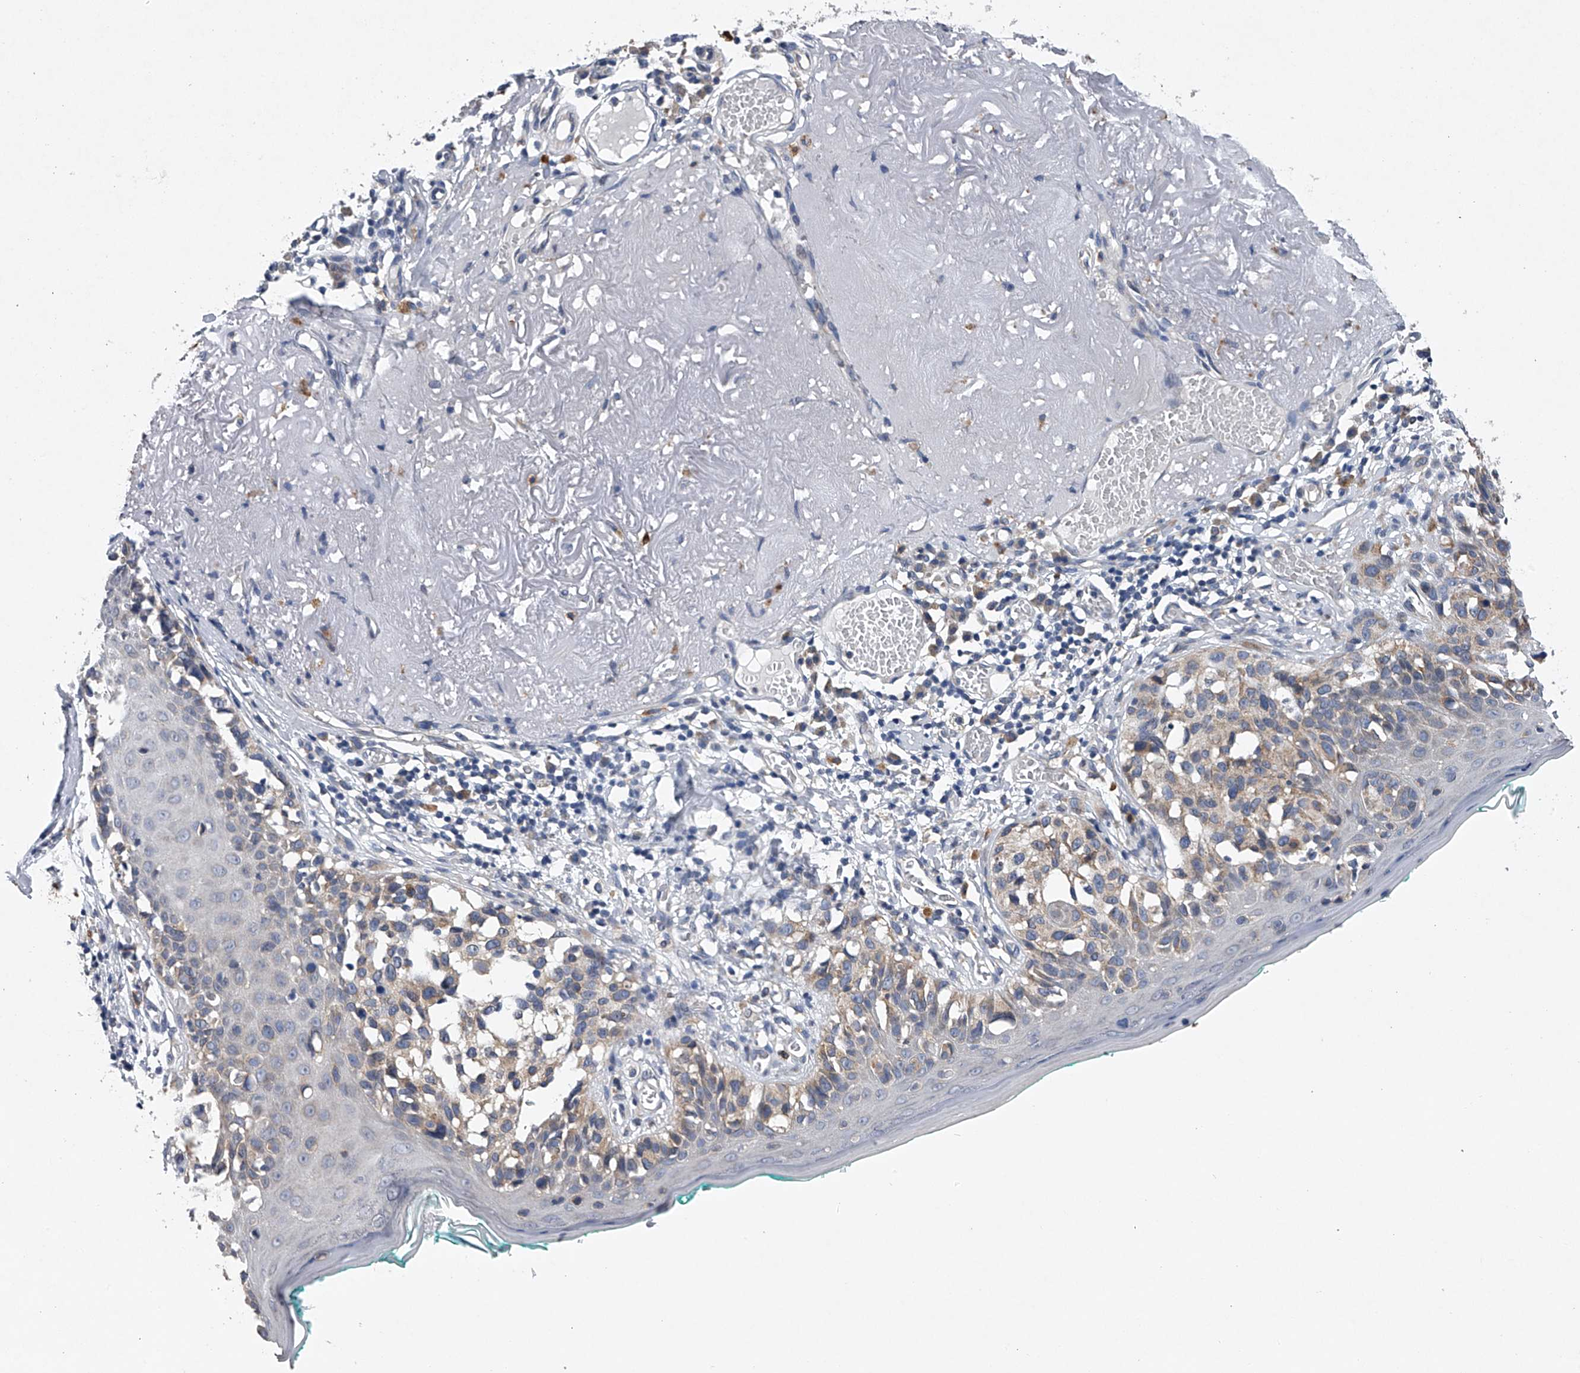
{"staining": {"intensity": "moderate", "quantity": "25%-75%", "location": "cytoplasmic/membranous"}, "tissue": "melanoma", "cell_type": "Tumor cells", "image_type": "cancer", "snomed": [{"axis": "morphology", "description": "Malignant melanoma in situ"}, {"axis": "morphology", "description": "Malignant melanoma, NOS"}, {"axis": "topography", "description": "Skin"}], "caption": "Melanoma was stained to show a protein in brown. There is medium levels of moderate cytoplasmic/membranous expression in about 25%-75% of tumor cells. (brown staining indicates protein expression, while blue staining denotes nuclei).", "gene": "RNF5", "patient": {"sex": "female", "age": 88}}